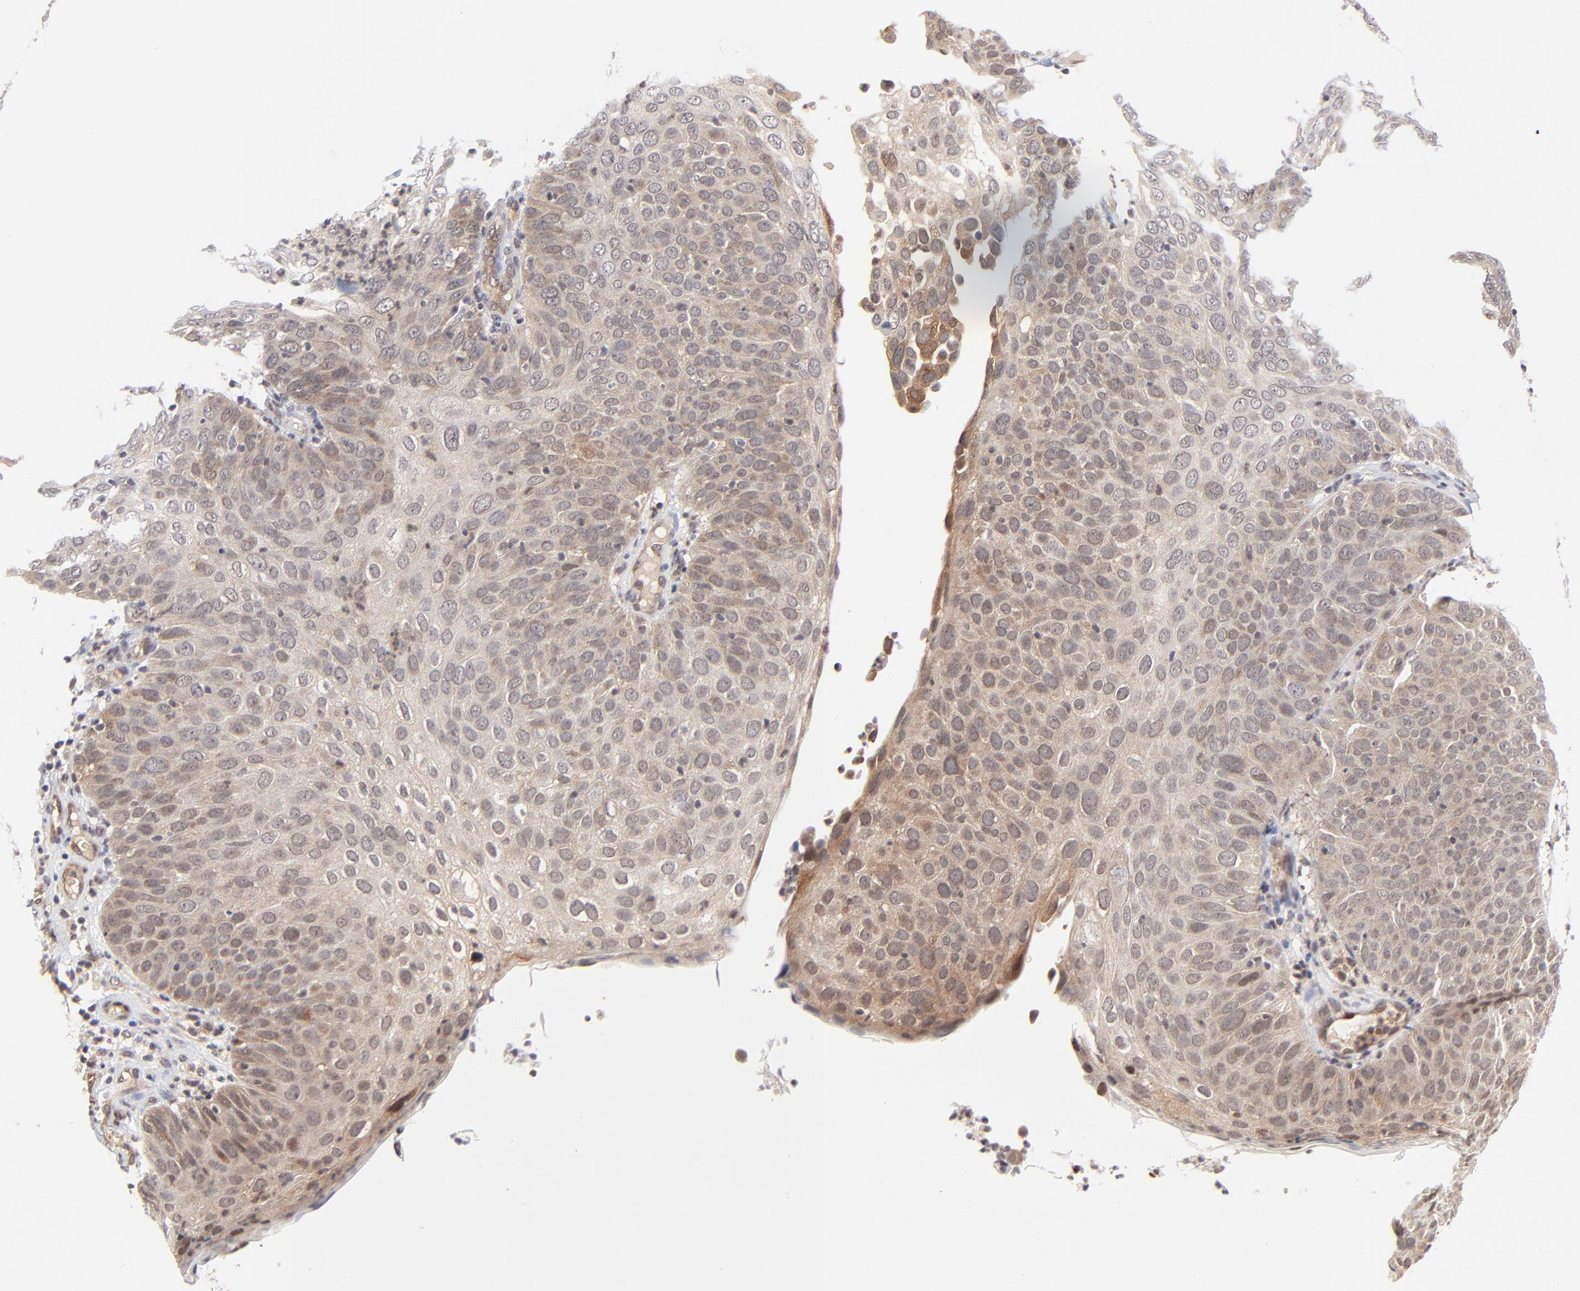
{"staining": {"intensity": "moderate", "quantity": ">75%", "location": "cytoplasmic/membranous,nuclear"}, "tissue": "skin cancer", "cell_type": "Tumor cells", "image_type": "cancer", "snomed": [{"axis": "morphology", "description": "Squamous cell carcinoma, NOS"}, {"axis": "topography", "description": "Skin"}], "caption": "A high-resolution micrograph shows IHC staining of skin cancer, which exhibits moderate cytoplasmic/membranous and nuclear expression in about >75% of tumor cells.", "gene": "CASP10", "patient": {"sex": "male", "age": 87}}